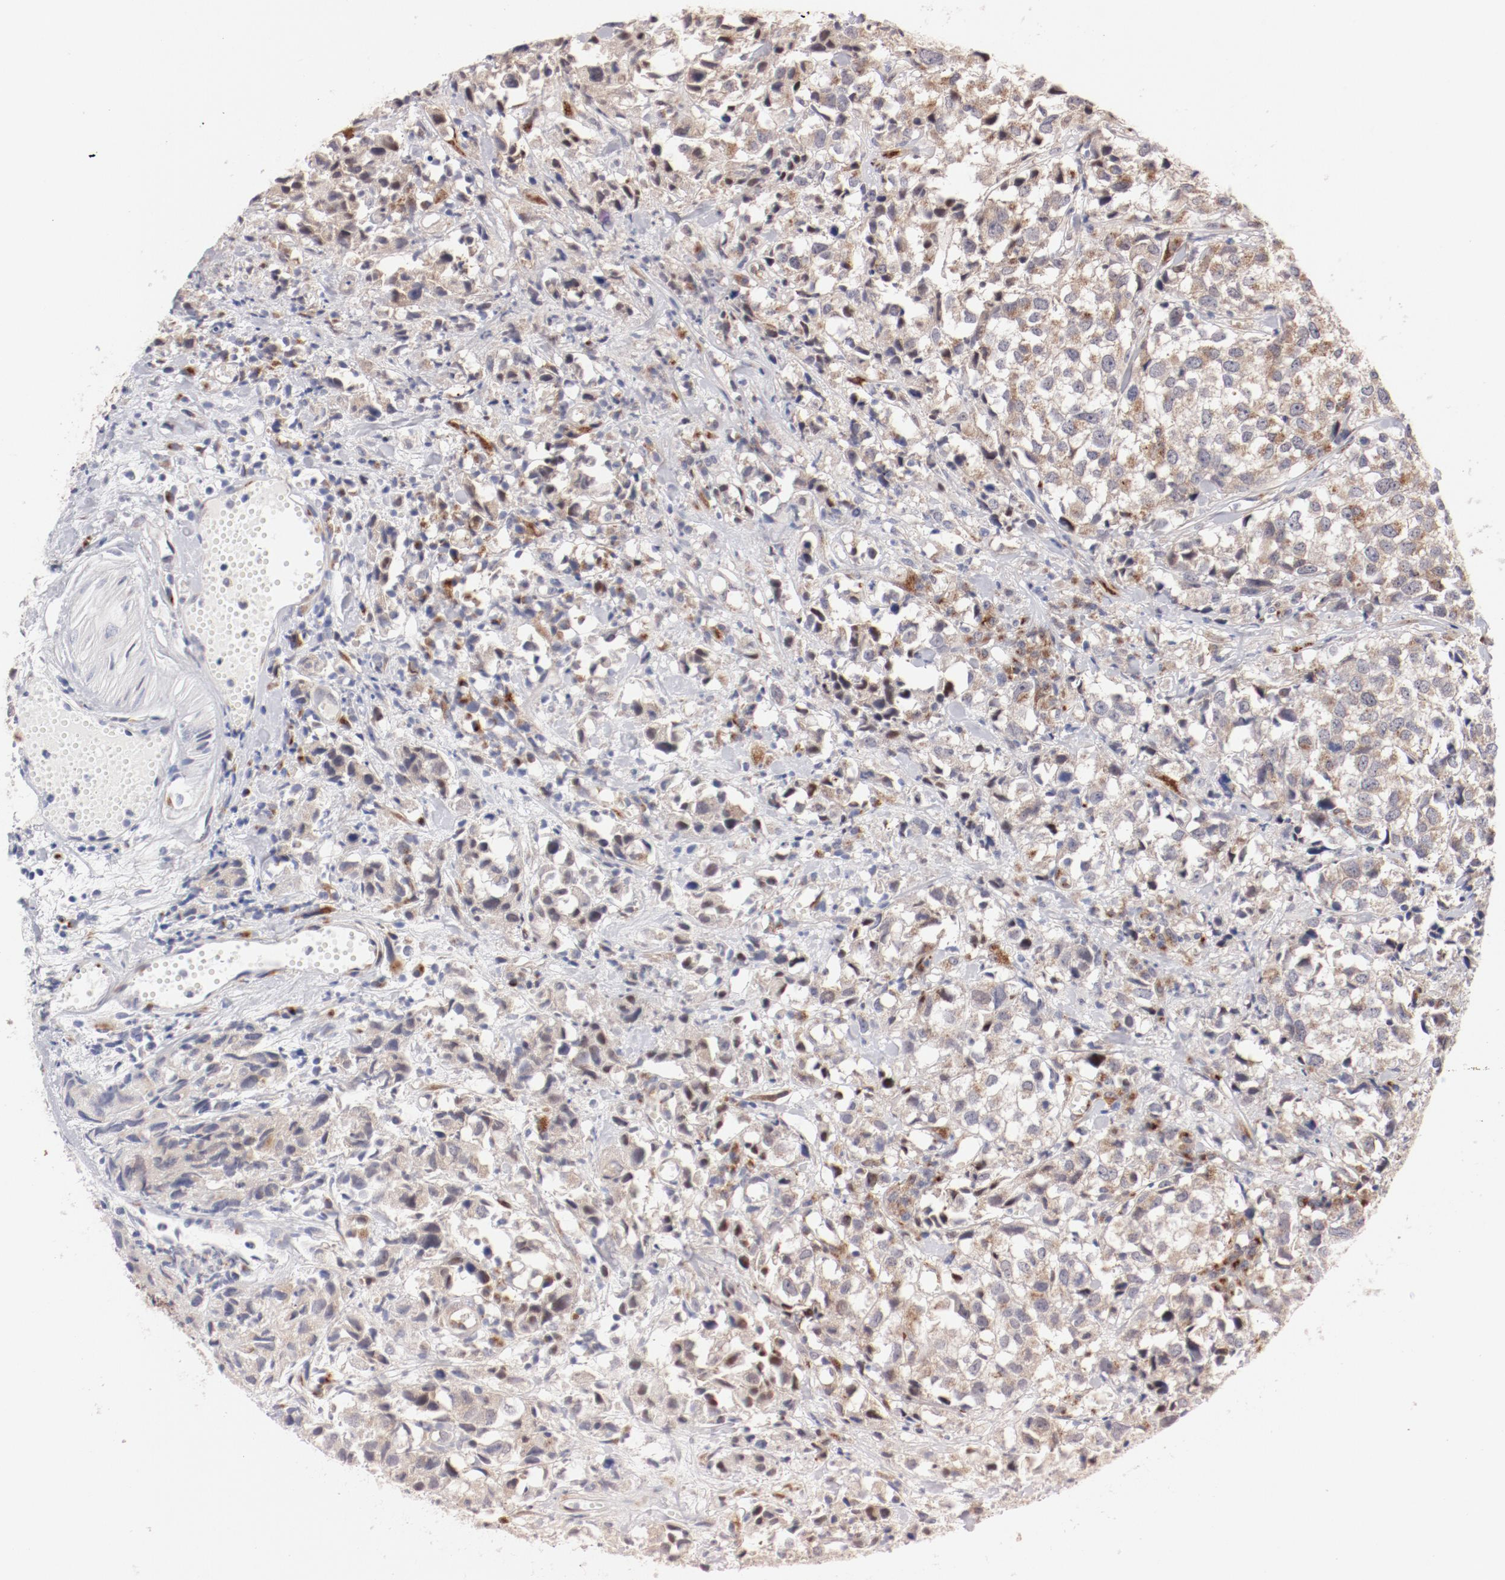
{"staining": {"intensity": "weak", "quantity": ">75%", "location": "cytoplasmic/membranous"}, "tissue": "urothelial cancer", "cell_type": "Tumor cells", "image_type": "cancer", "snomed": [{"axis": "morphology", "description": "Urothelial carcinoma, High grade"}, {"axis": "topography", "description": "Urinary bladder"}], "caption": "Human urothelial carcinoma (high-grade) stained with a brown dye displays weak cytoplasmic/membranous positive positivity in about >75% of tumor cells.", "gene": "RPL12", "patient": {"sex": "female", "age": 75}}